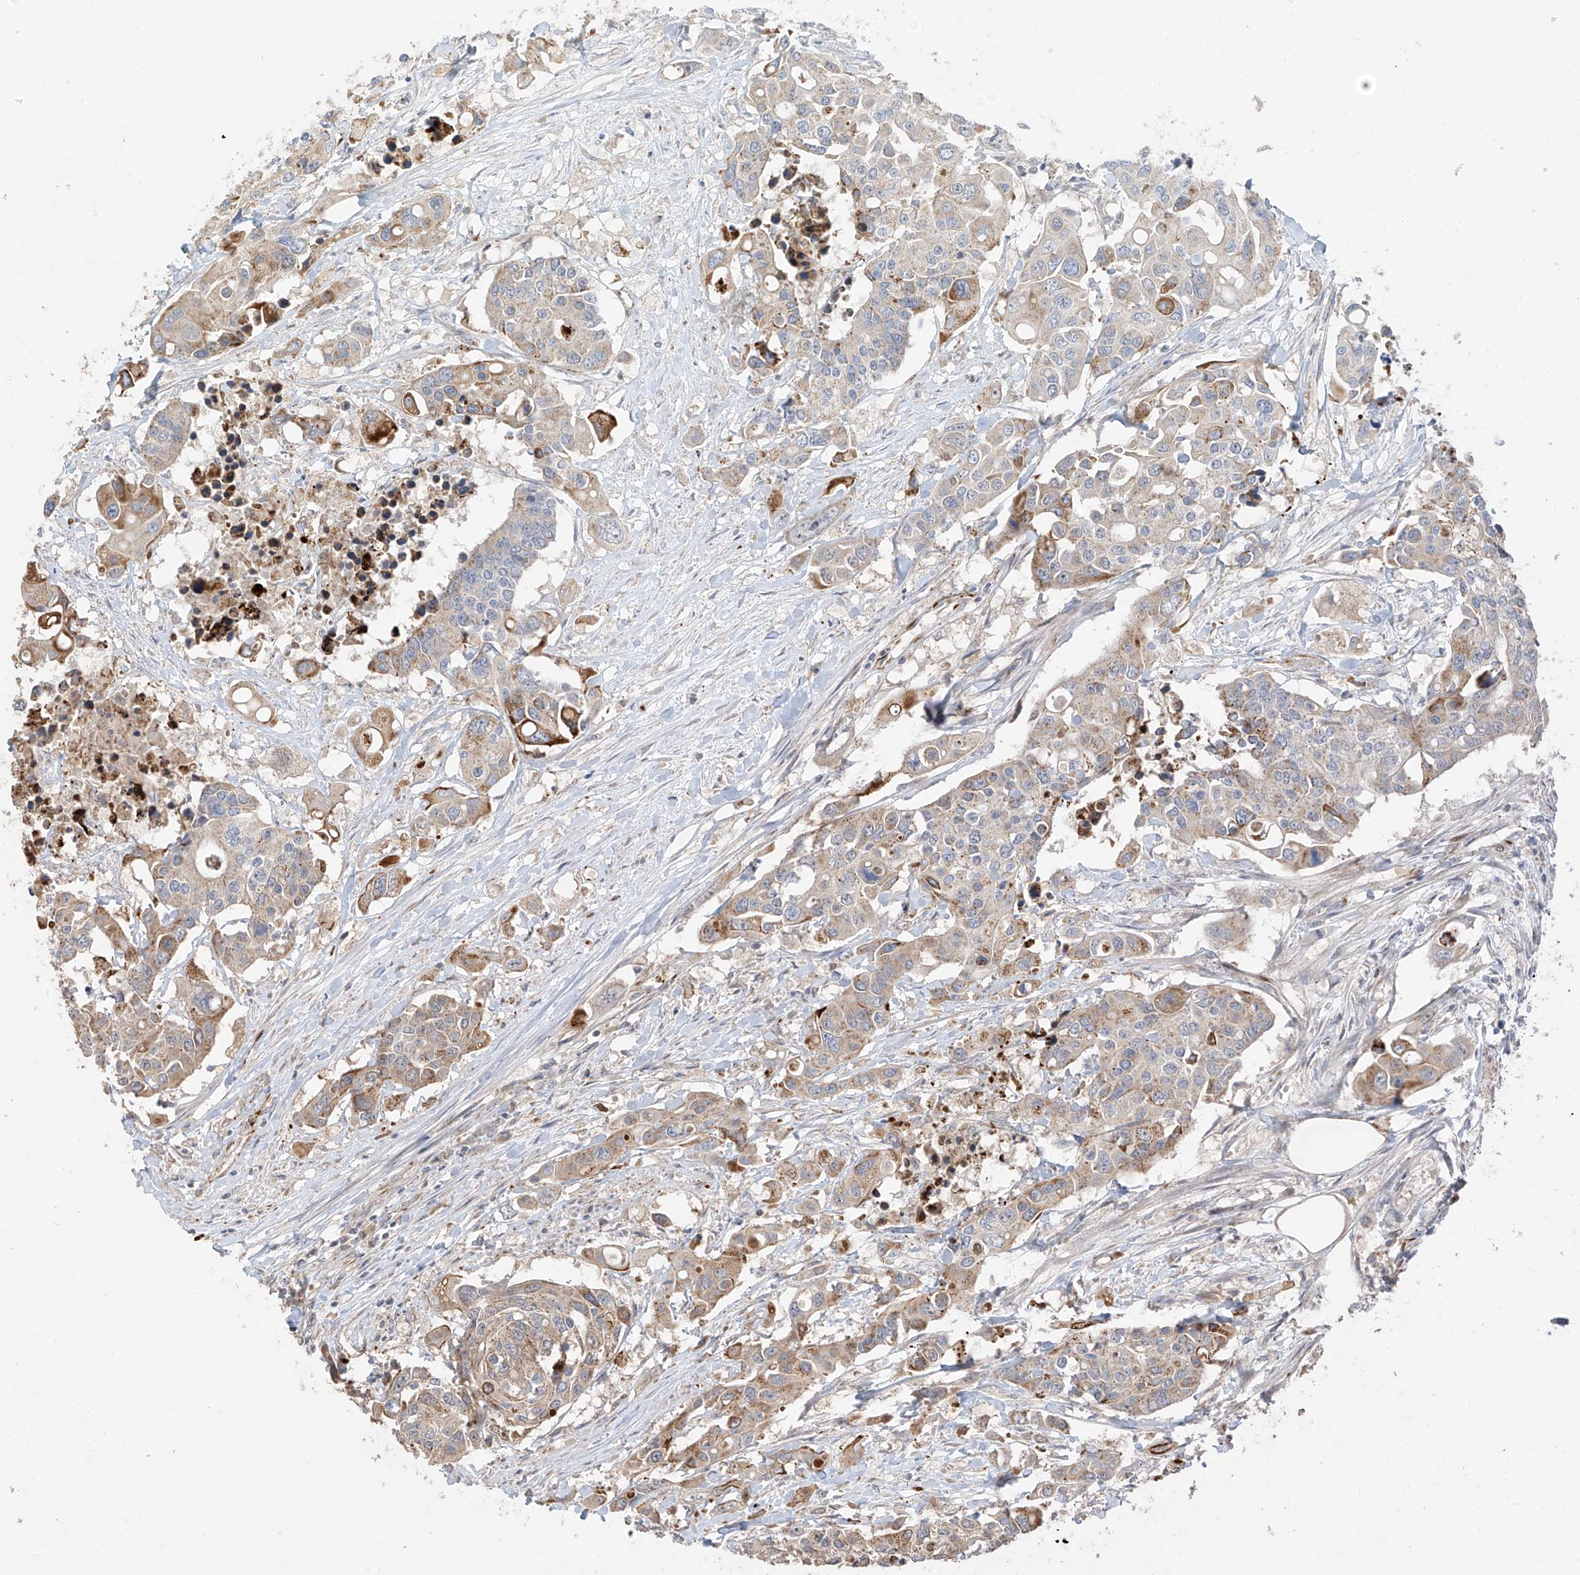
{"staining": {"intensity": "moderate", "quantity": "<25%", "location": "cytoplasmic/membranous"}, "tissue": "colorectal cancer", "cell_type": "Tumor cells", "image_type": "cancer", "snomed": [{"axis": "morphology", "description": "Adenocarcinoma, NOS"}, {"axis": "topography", "description": "Colon"}], "caption": "The photomicrograph reveals staining of adenocarcinoma (colorectal), revealing moderate cytoplasmic/membranous protein staining (brown color) within tumor cells.", "gene": "DCDC2", "patient": {"sex": "male", "age": 77}}